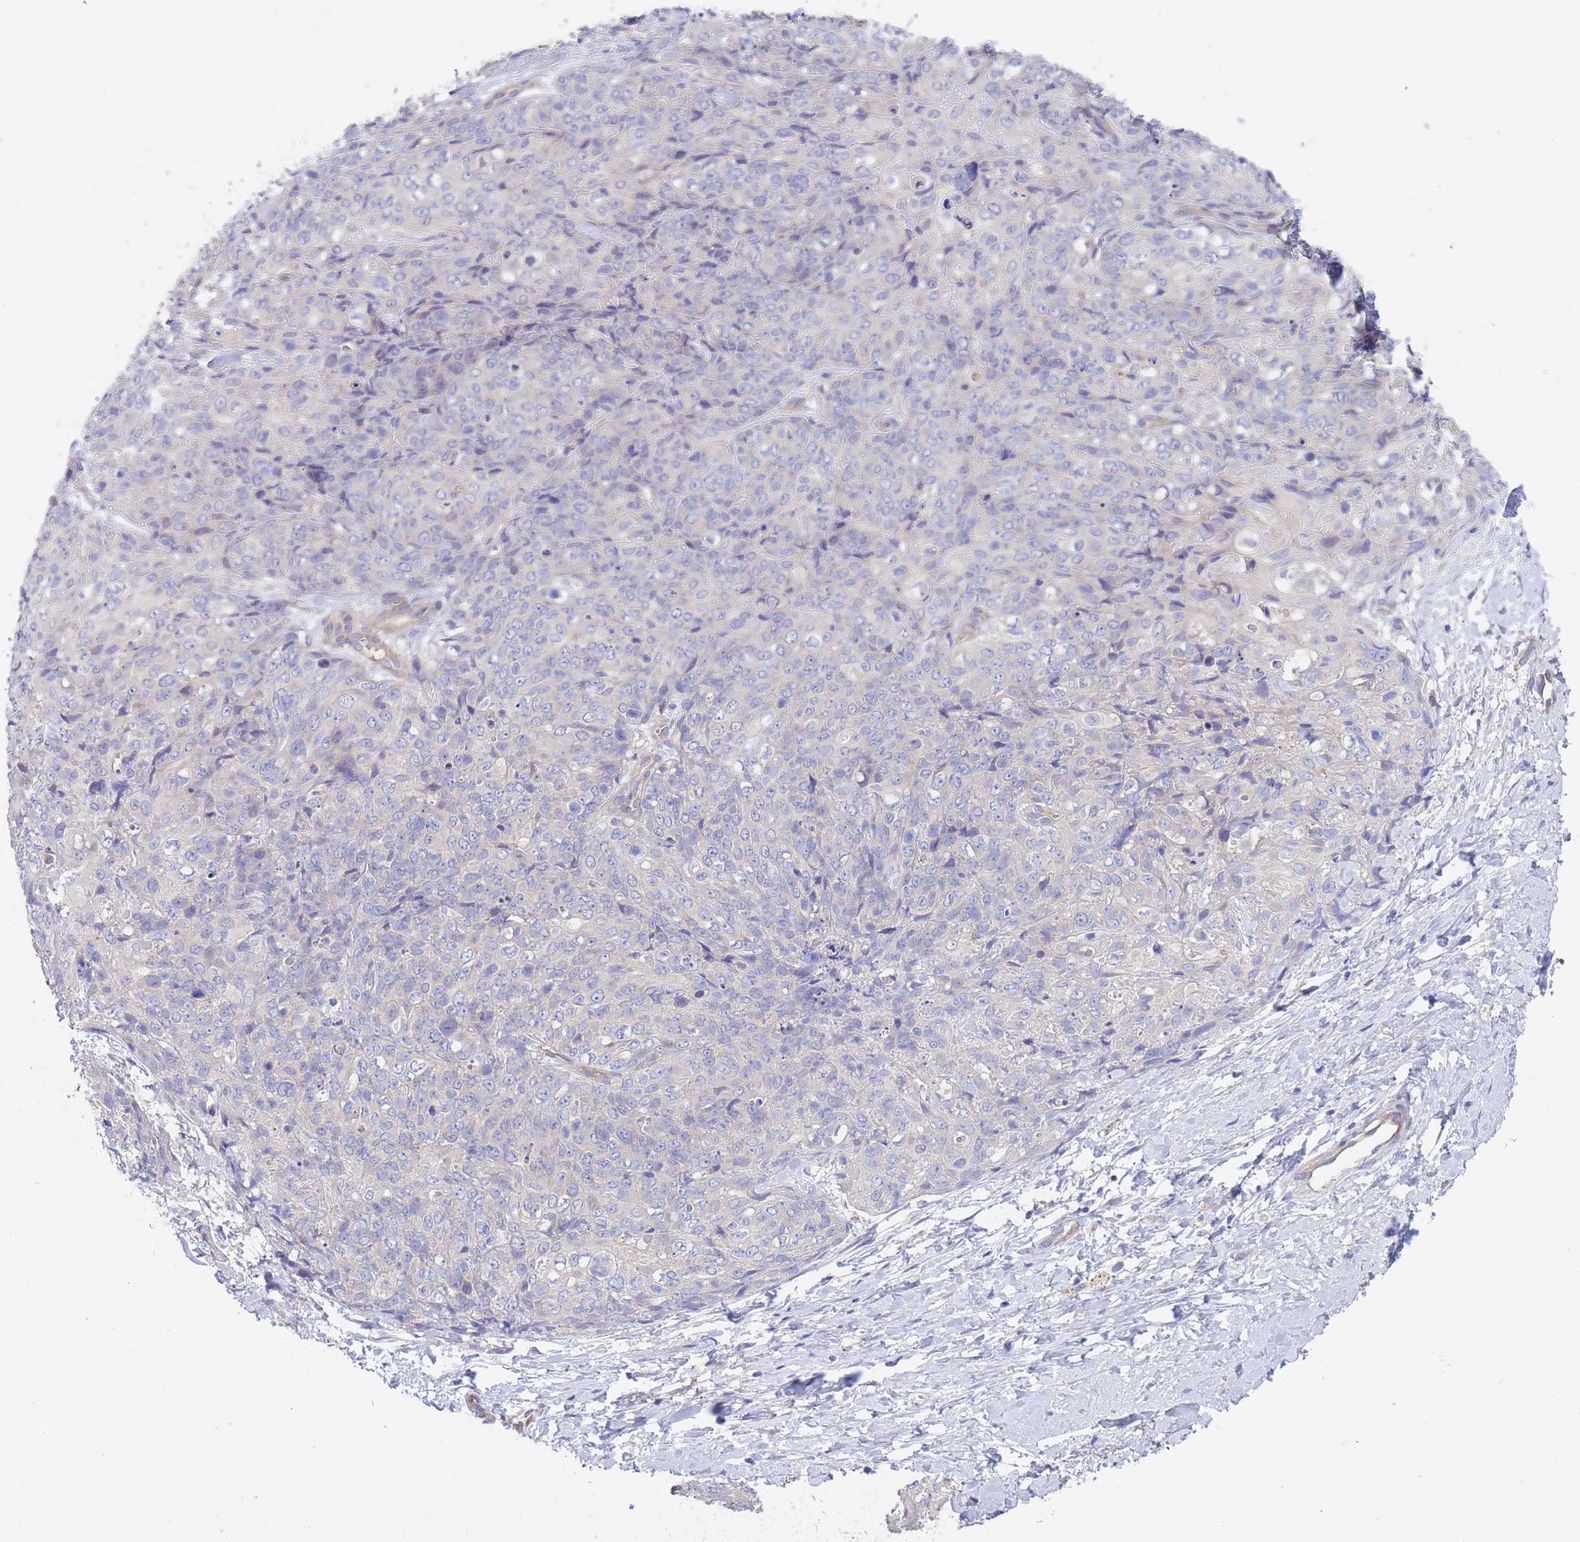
{"staining": {"intensity": "negative", "quantity": "none", "location": "none"}, "tissue": "skin cancer", "cell_type": "Tumor cells", "image_type": "cancer", "snomed": [{"axis": "morphology", "description": "Squamous cell carcinoma, NOS"}, {"axis": "topography", "description": "Skin"}, {"axis": "topography", "description": "Vulva"}], "caption": "An image of human squamous cell carcinoma (skin) is negative for staining in tumor cells.", "gene": "ZNF281", "patient": {"sex": "female", "age": 85}}